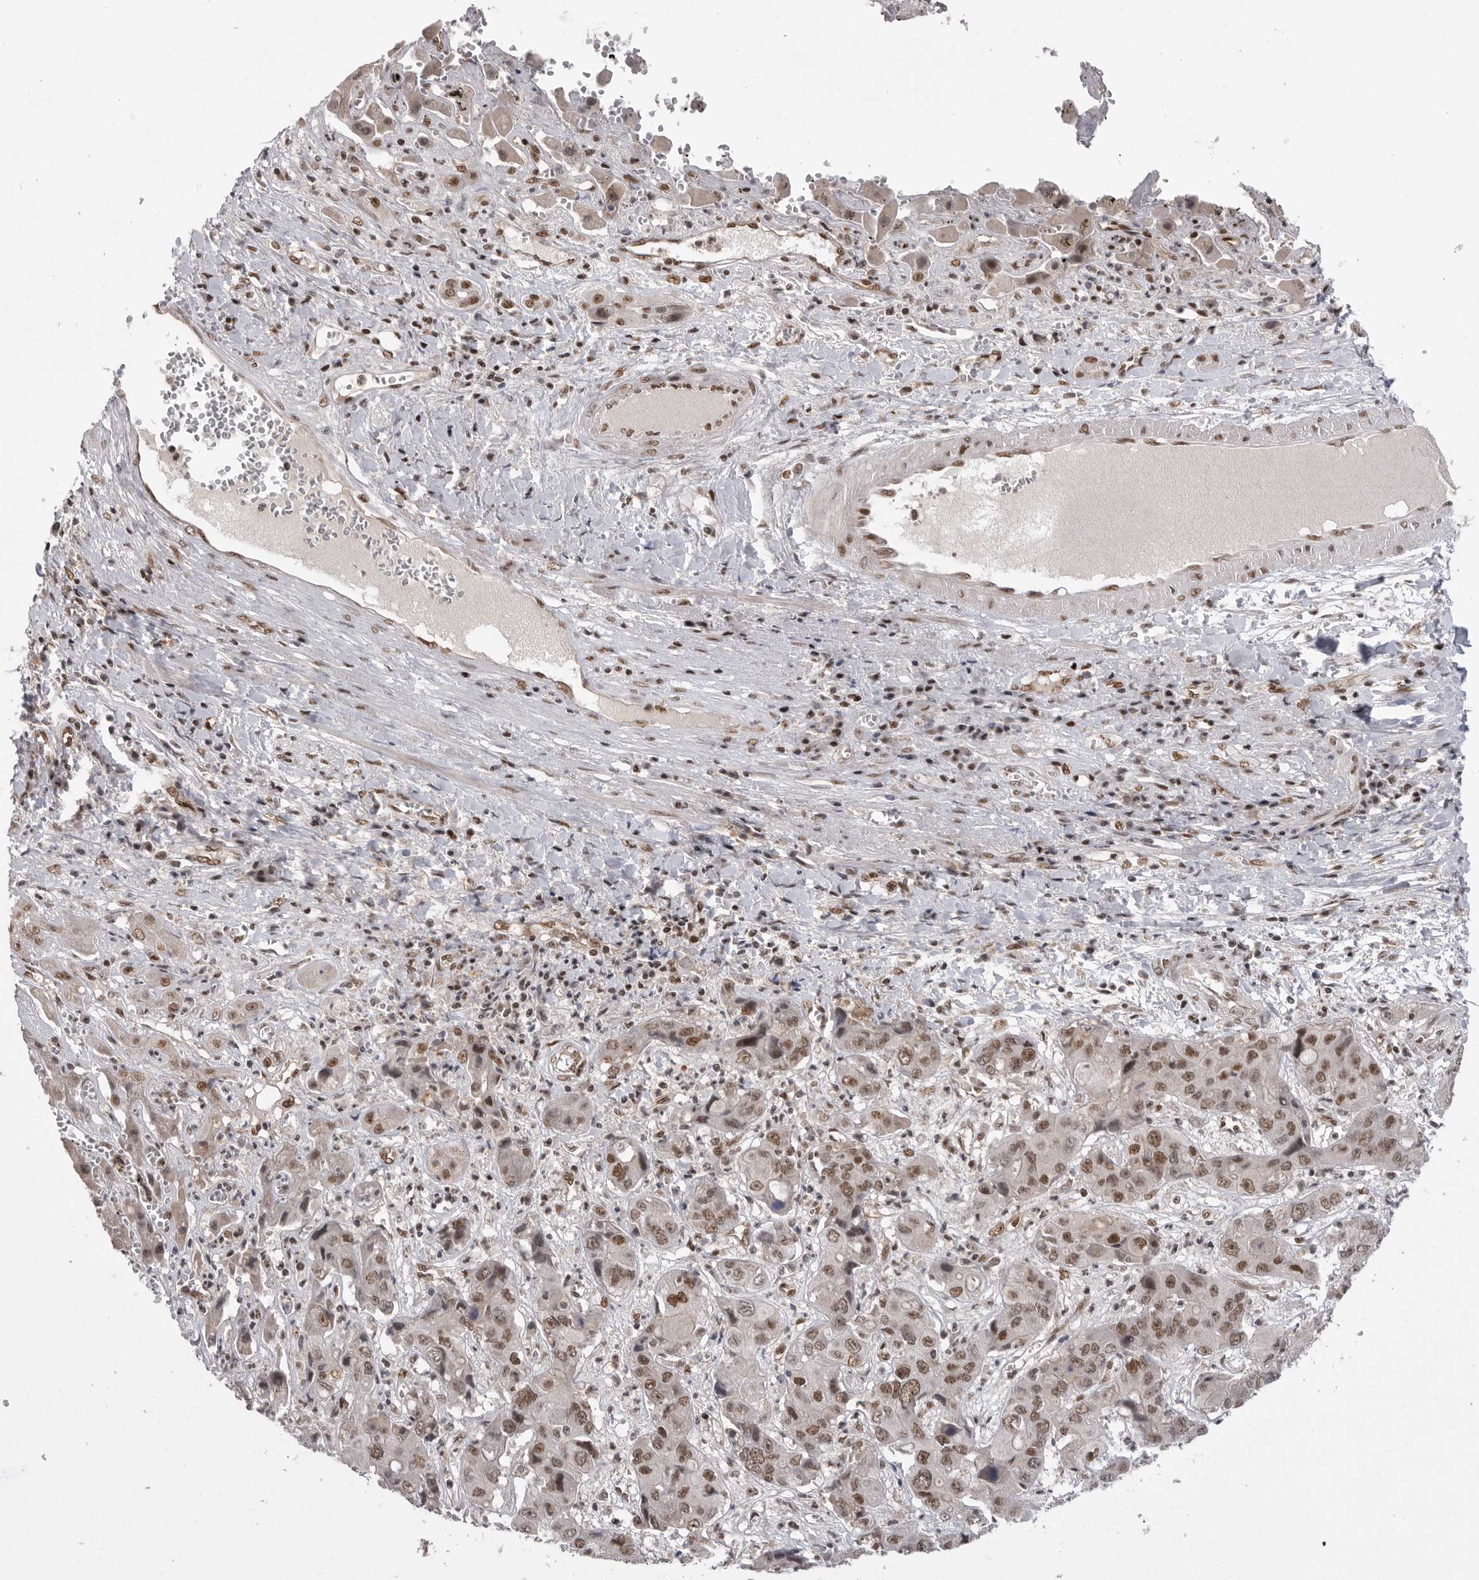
{"staining": {"intensity": "moderate", "quantity": ">75%", "location": "nuclear"}, "tissue": "liver cancer", "cell_type": "Tumor cells", "image_type": "cancer", "snomed": [{"axis": "morphology", "description": "Cholangiocarcinoma"}, {"axis": "topography", "description": "Liver"}], "caption": "IHC (DAB (3,3'-diaminobenzidine)) staining of liver cholangiocarcinoma reveals moderate nuclear protein positivity in about >75% of tumor cells.", "gene": "PPP1R8", "patient": {"sex": "male", "age": 67}}